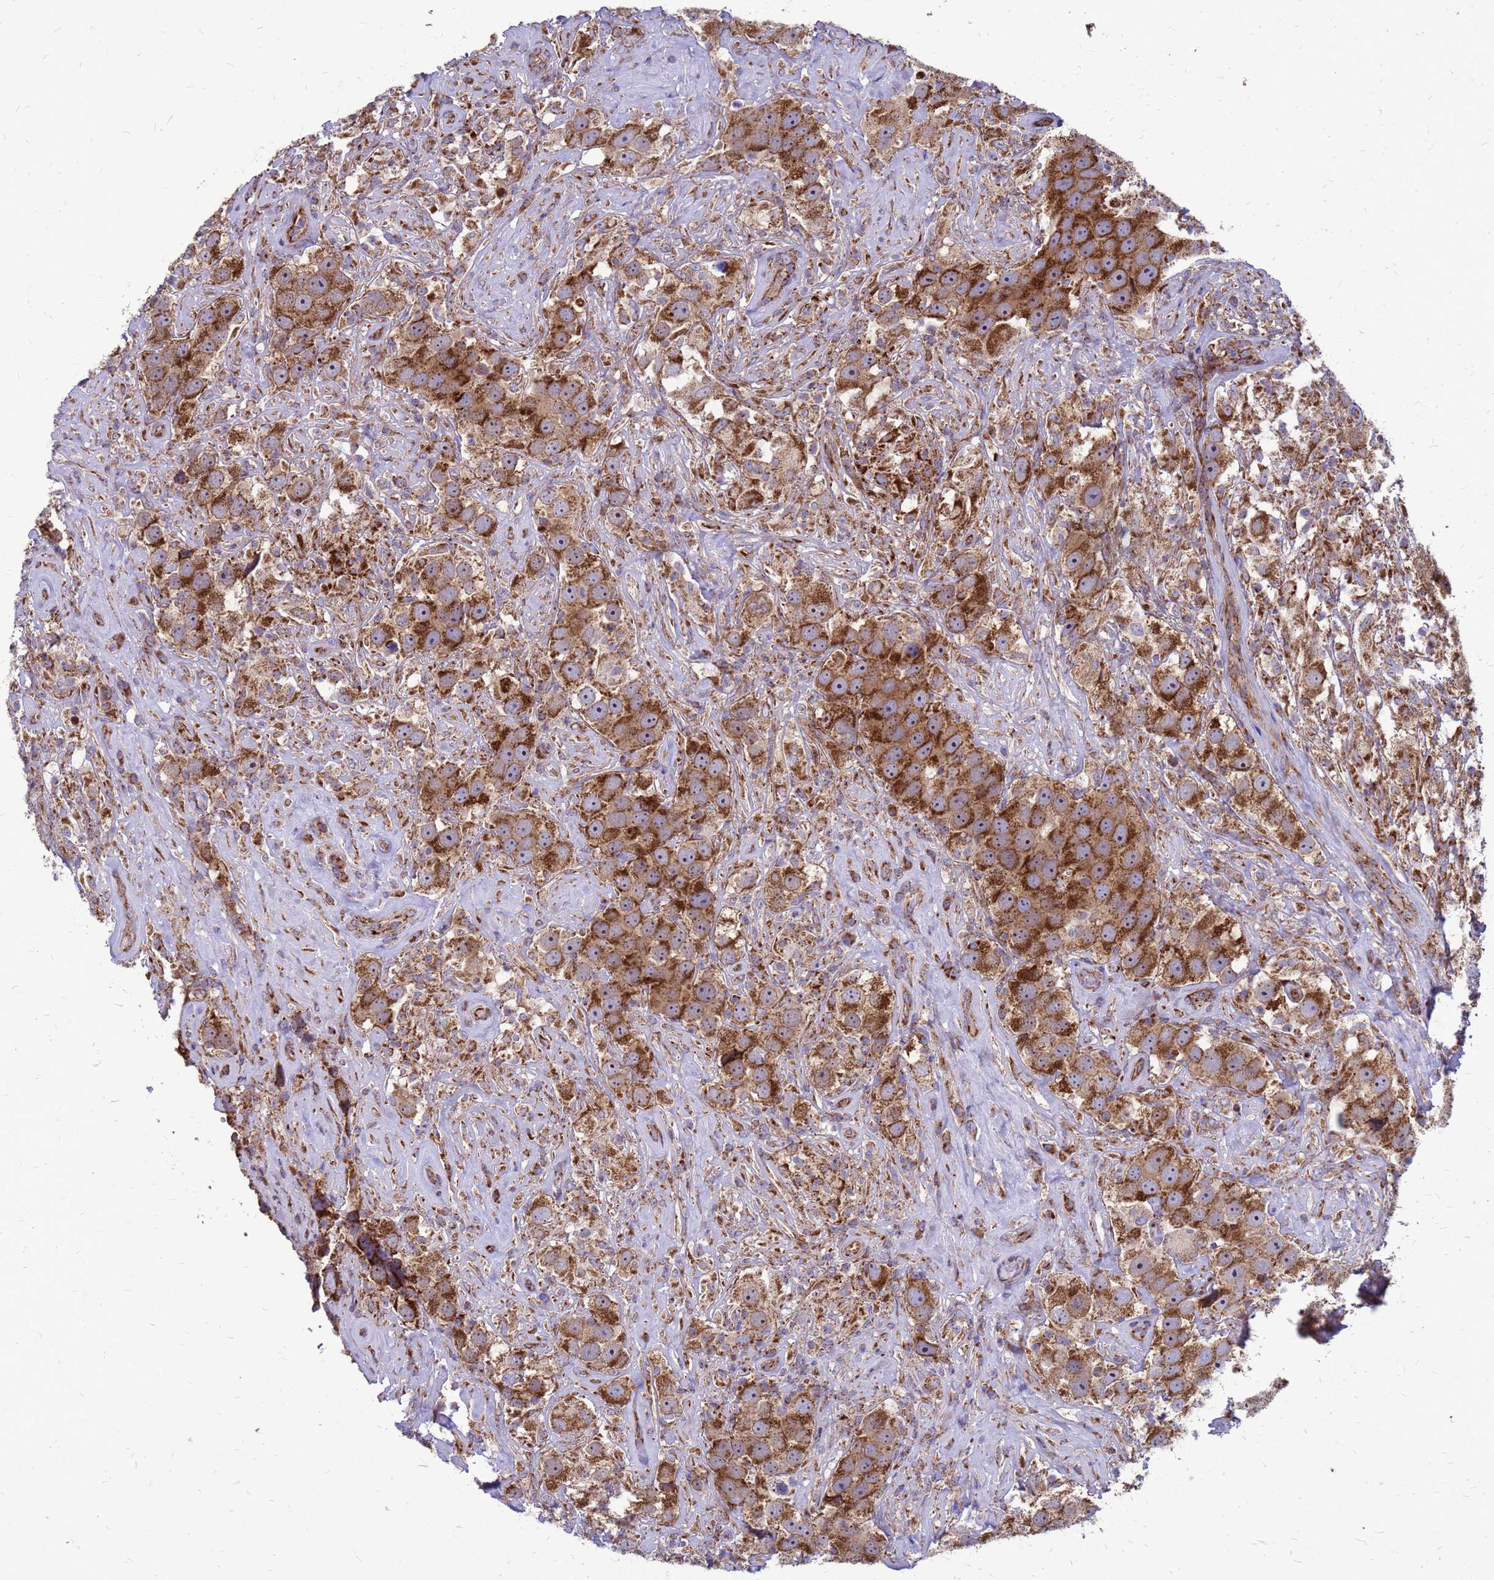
{"staining": {"intensity": "moderate", "quantity": ">75%", "location": "cytoplasmic/membranous,nuclear"}, "tissue": "testis cancer", "cell_type": "Tumor cells", "image_type": "cancer", "snomed": [{"axis": "morphology", "description": "Seminoma, NOS"}, {"axis": "topography", "description": "Testis"}], "caption": "Protein expression analysis of human seminoma (testis) reveals moderate cytoplasmic/membranous and nuclear expression in approximately >75% of tumor cells.", "gene": "FSTL4", "patient": {"sex": "male", "age": 49}}